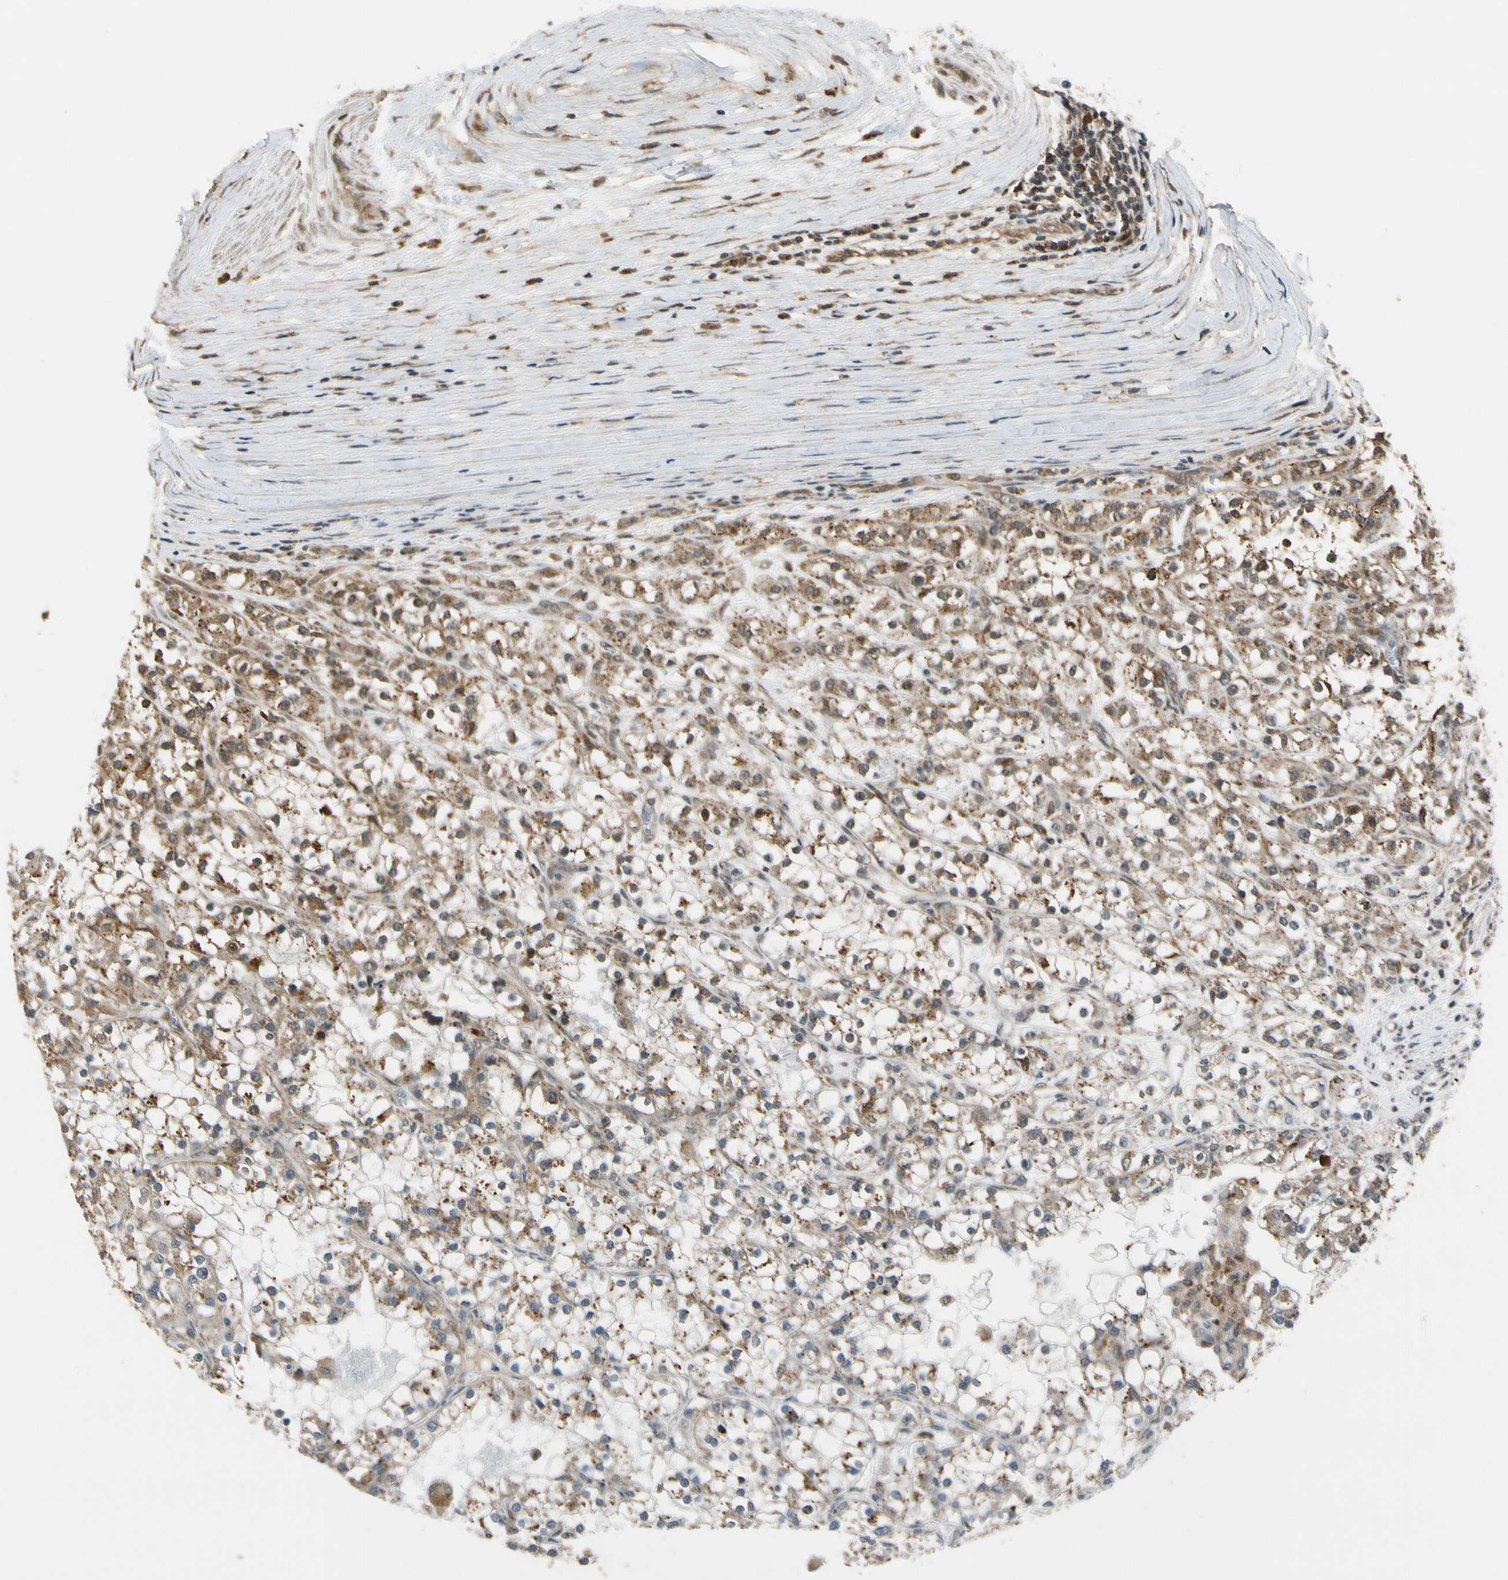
{"staining": {"intensity": "moderate", "quantity": ">75%", "location": "cytoplasmic/membranous"}, "tissue": "renal cancer", "cell_type": "Tumor cells", "image_type": "cancer", "snomed": [{"axis": "morphology", "description": "Adenocarcinoma, NOS"}, {"axis": "topography", "description": "Kidney"}], "caption": "Protein positivity by immunohistochemistry (IHC) shows moderate cytoplasmic/membranous positivity in about >75% of tumor cells in renal cancer.", "gene": "LAMTOR1", "patient": {"sex": "female", "age": 52}}